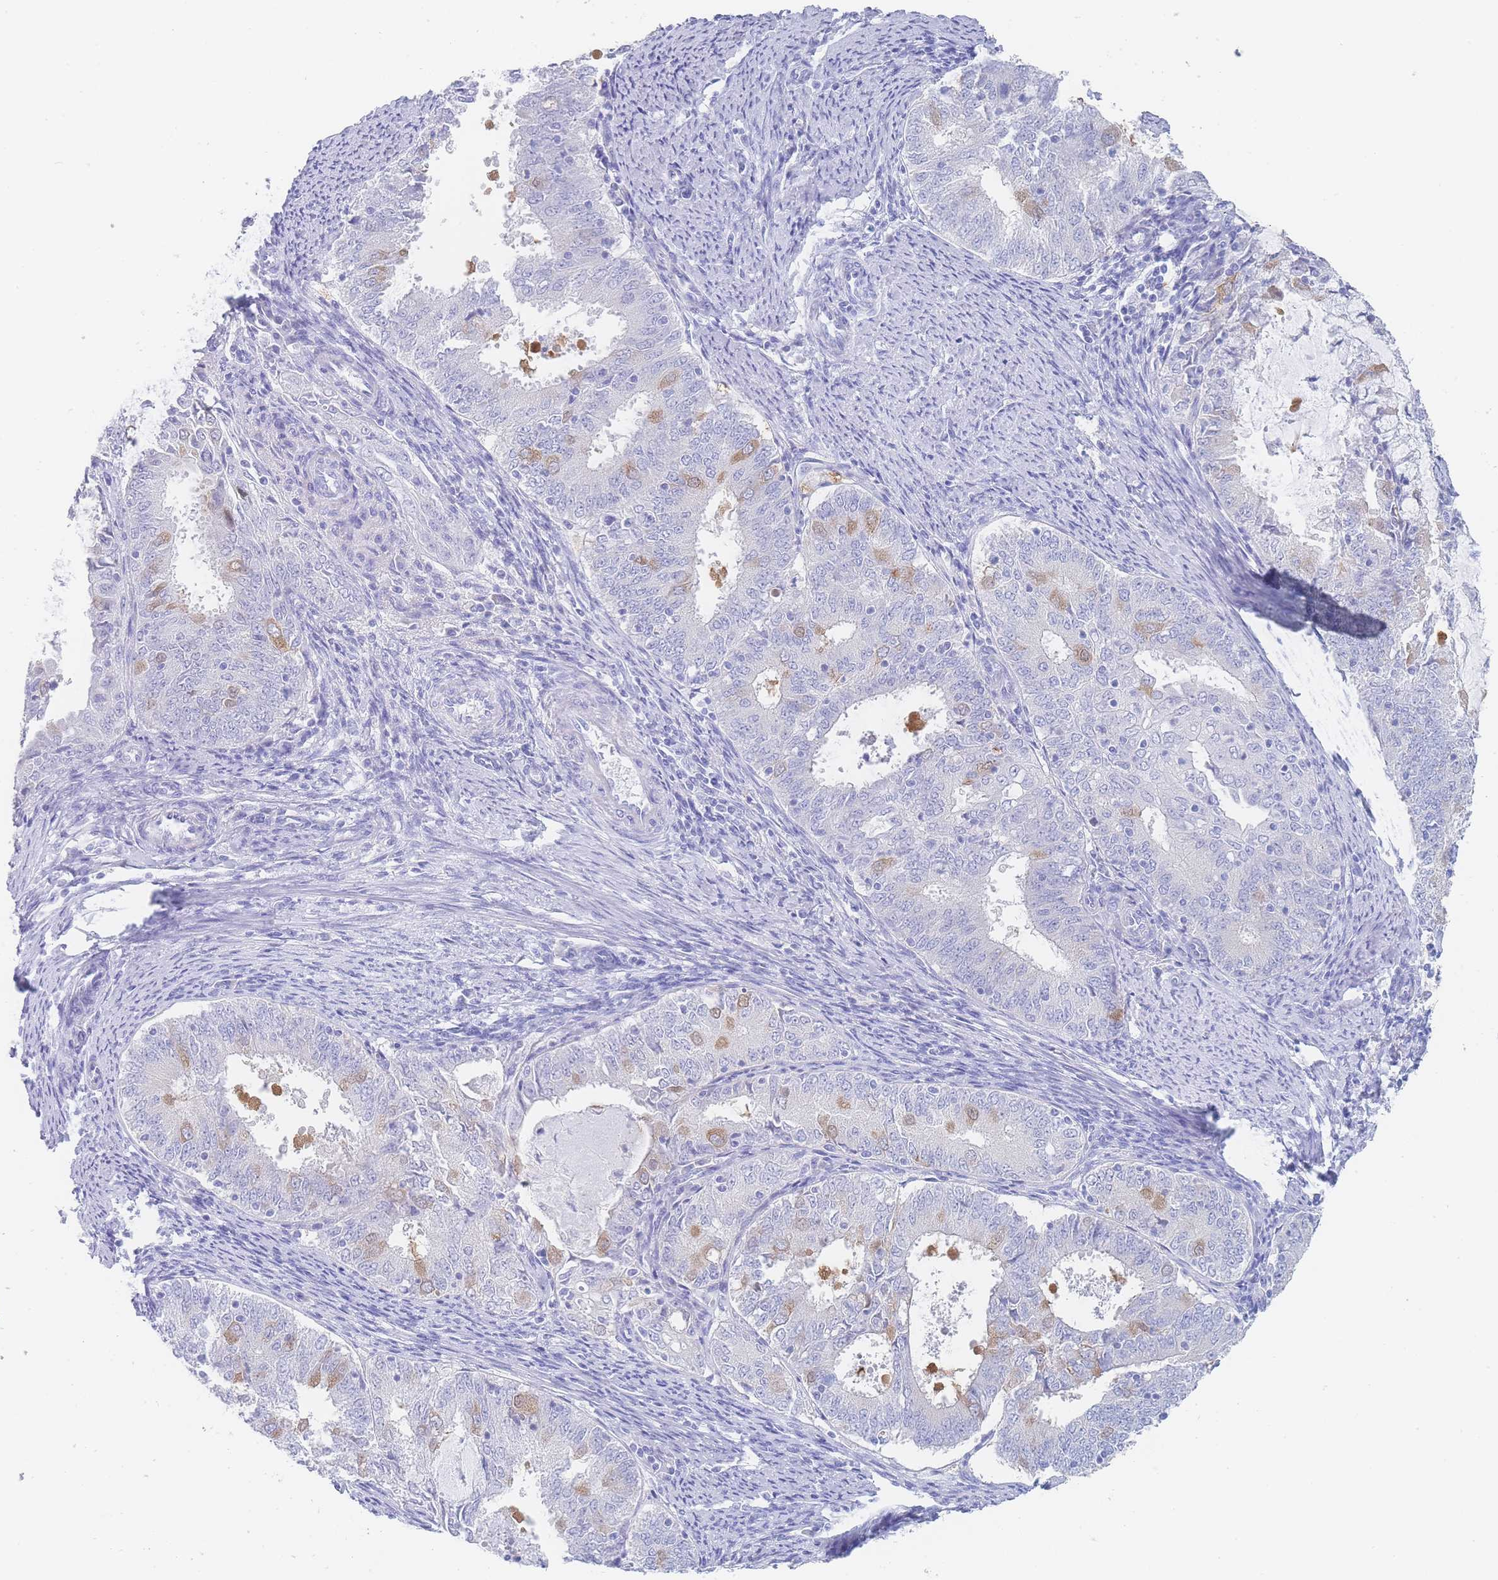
{"staining": {"intensity": "moderate", "quantity": "<25%", "location": "cytoplasmic/membranous"}, "tissue": "endometrial cancer", "cell_type": "Tumor cells", "image_type": "cancer", "snomed": [{"axis": "morphology", "description": "Adenocarcinoma, NOS"}, {"axis": "topography", "description": "Endometrium"}], "caption": "Human endometrial adenocarcinoma stained with a protein marker demonstrates moderate staining in tumor cells.", "gene": "LZTFL1", "patient": {"sex": "female", "age": 57}}